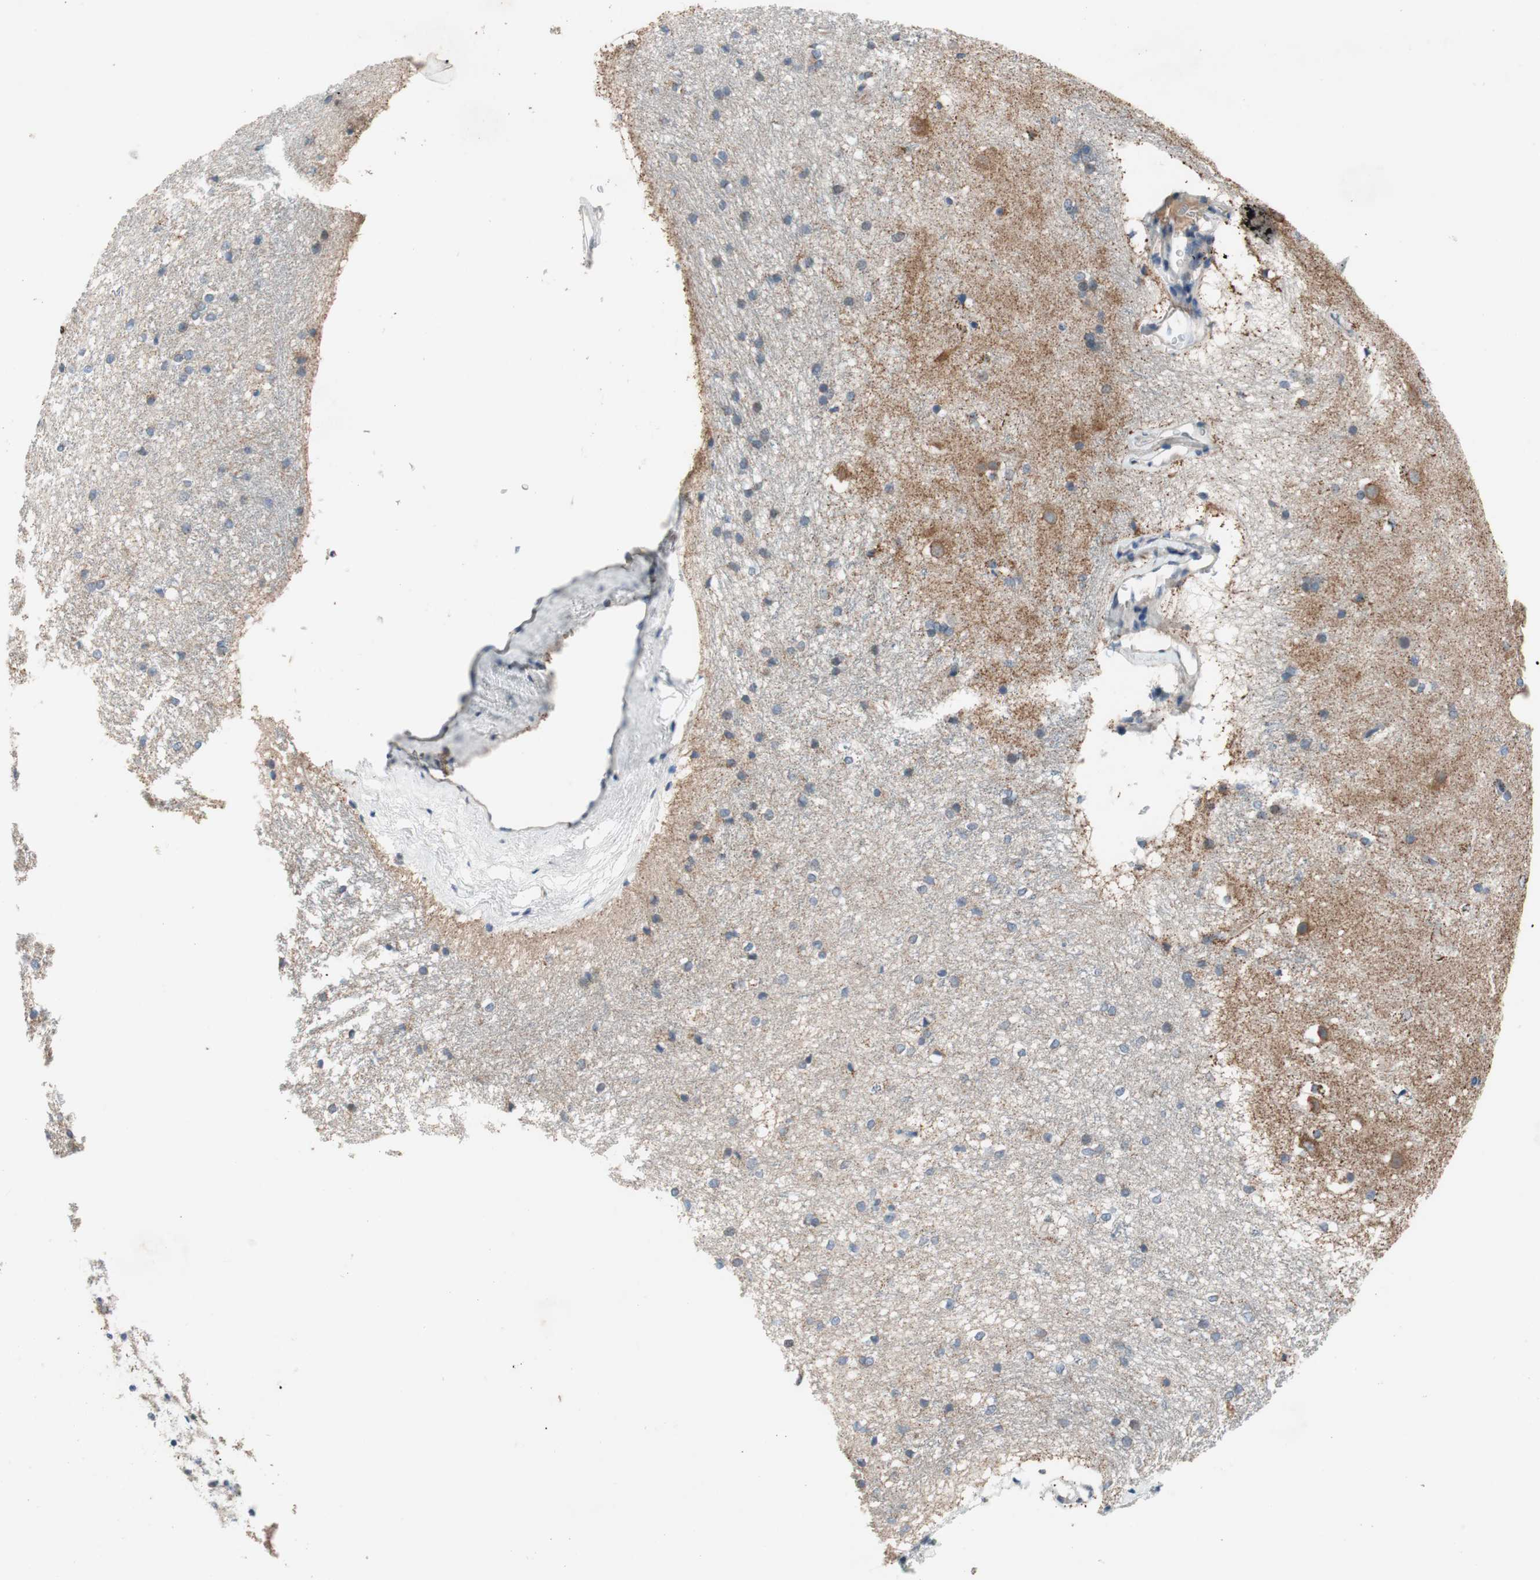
{"staining": {"intensity": "negative", "quantity": "none", "location": "none"}, "tissue": "caudate", "cell_type": "Glial cells", "image_type": "normal", "snomed": [{"axis": "morphology", "description": "Normal tissue, NOS"}, {"axis": "topography", "description": "Lateral ventricle wall"}], "caption": "Immunohistochemistry histopathology image of normal caudate: caudate stained with DAB displays no significant protein positivity in glial cells.", "gene": "TACR3", "patient": {"sex": "female", "age": 19}}